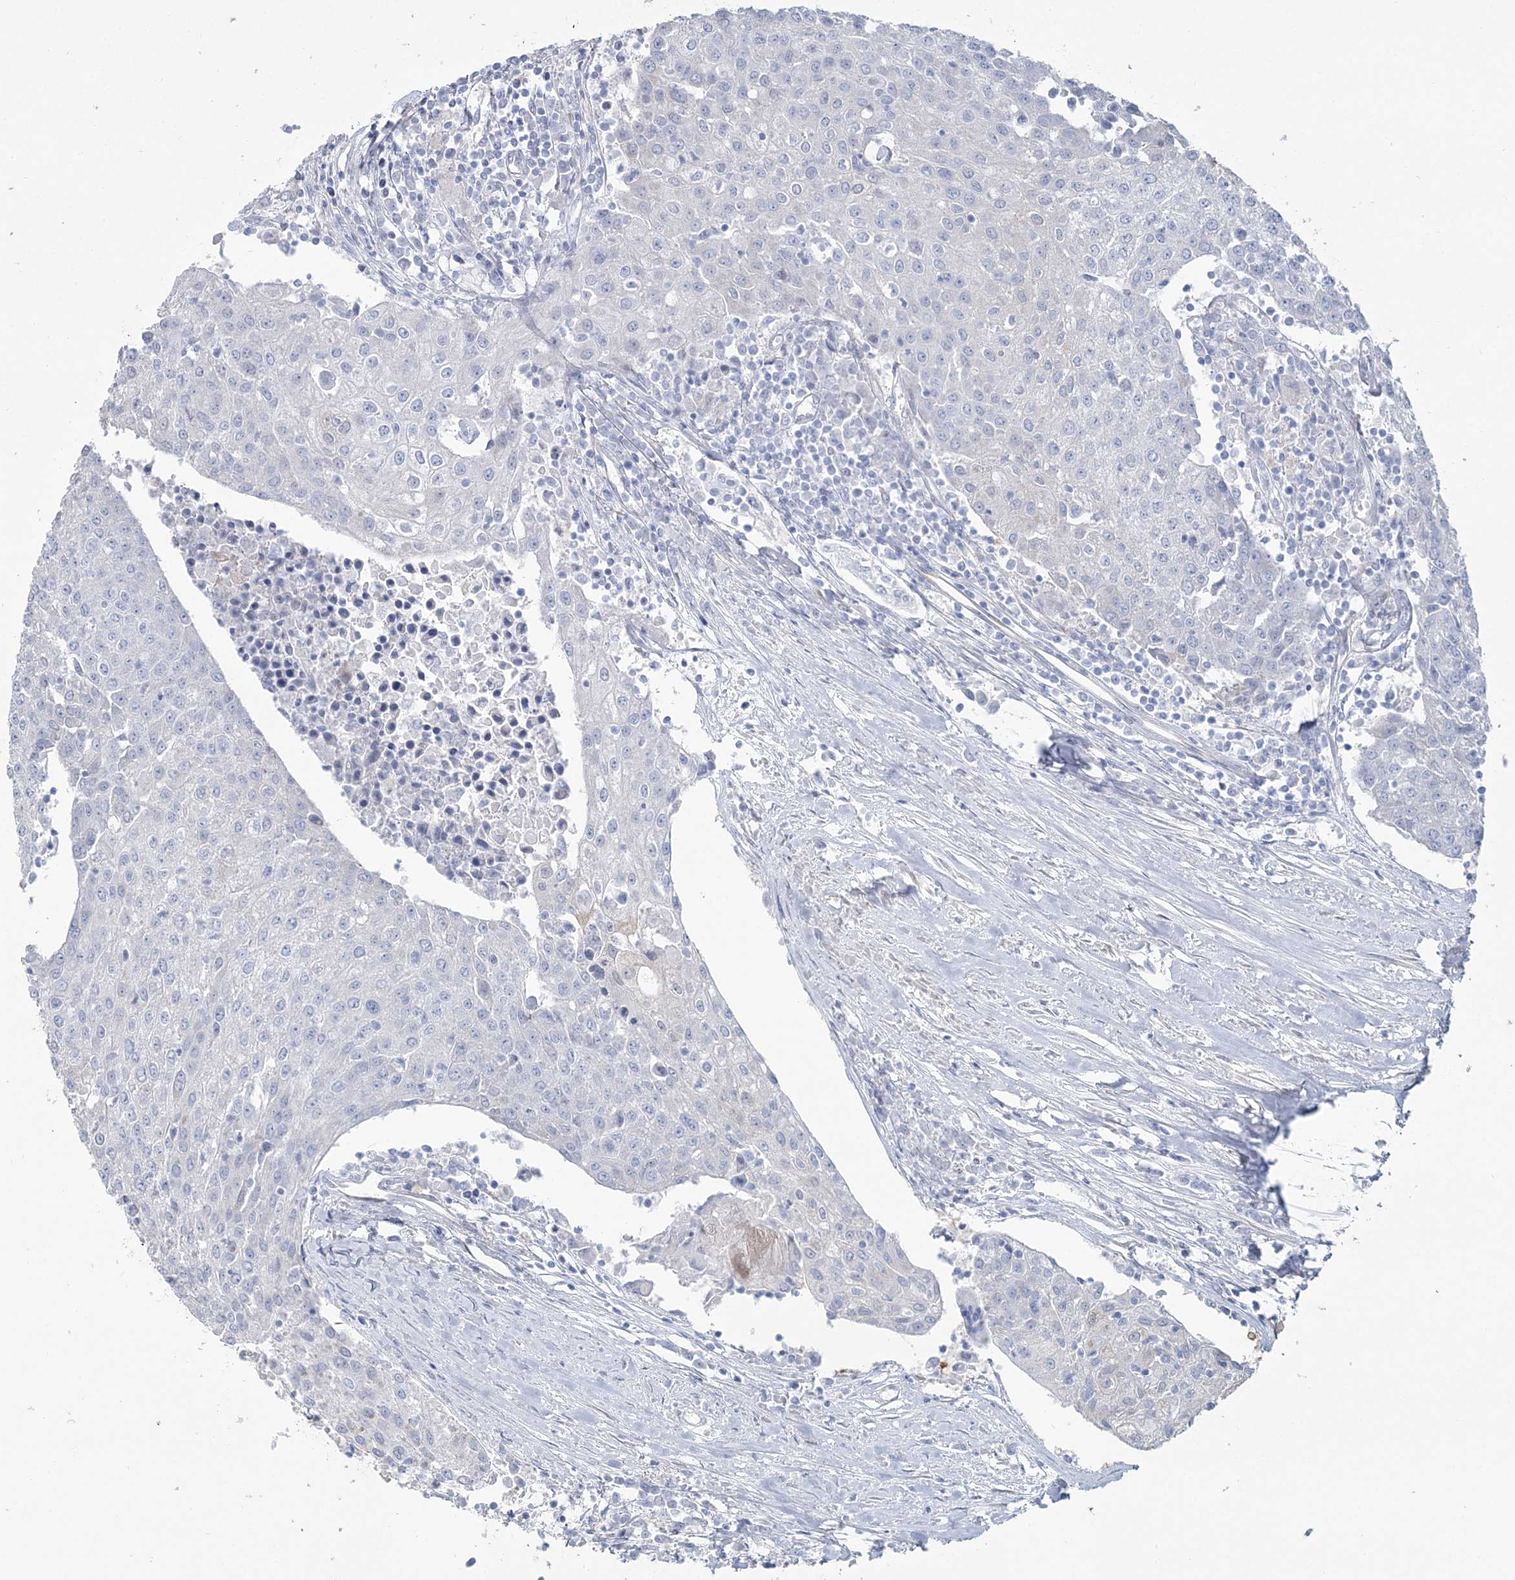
{"staining": {"intensity": "negative", "quantity": "none", "location": "none"}, "tissue": "urothelial cancer", "cell_type": "Tumor cells", "image_type": "cancer", "snomed": [{"axis": "morphology", "description": "Urothelial carcinoma, High grade"}, {"axis": "topography", "description": "Urinary bladder"}], "caption": "Tumor cells are negative for protein expression in human high-grade urothelial carcinoma.", "gene": "CMBL", "patient": {"sex": "female", "age": 85}}